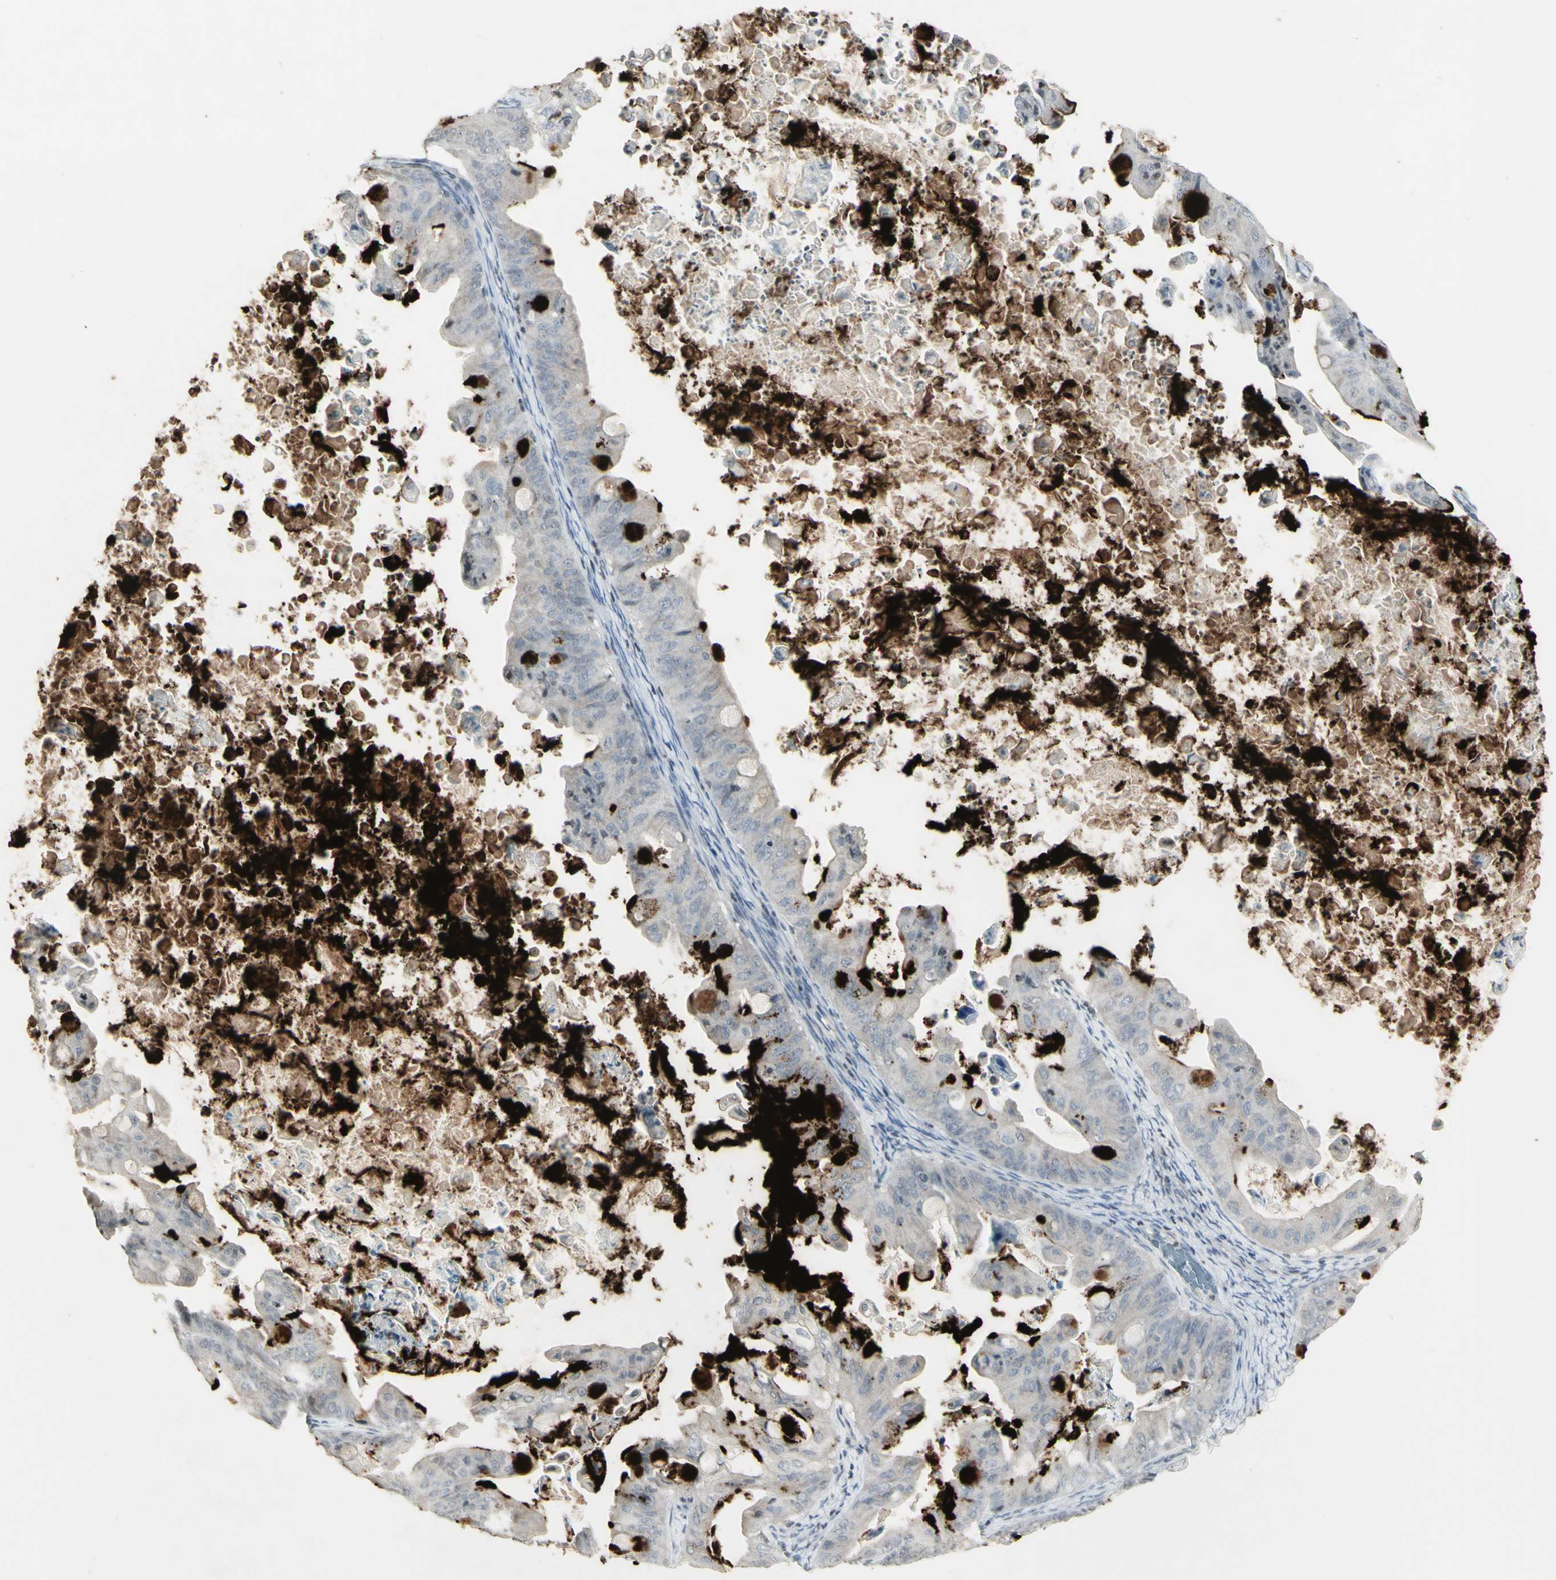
{"staining": {"intensity": "weak", "quantity": "<25%", "location": "cytoplasmic/membranous"}, "tissue": "ovarian cancer", "cell_type": "Tumor cells", "image_type": "cancer", "snomed": [{"axis": "morphology", "description": "Cystadenocarcinoma, mucinous, NOS"}, {"axis": "topography", "description": "Ovary"}], "caption": "Immunohistochemical staining of human ovarian cancer (mucinous cystadenocarcinoma) exhibits no significant expression in tumor cells.", "gene": "MUC5AC", "patient": {"sex": "female", "age": 37}}